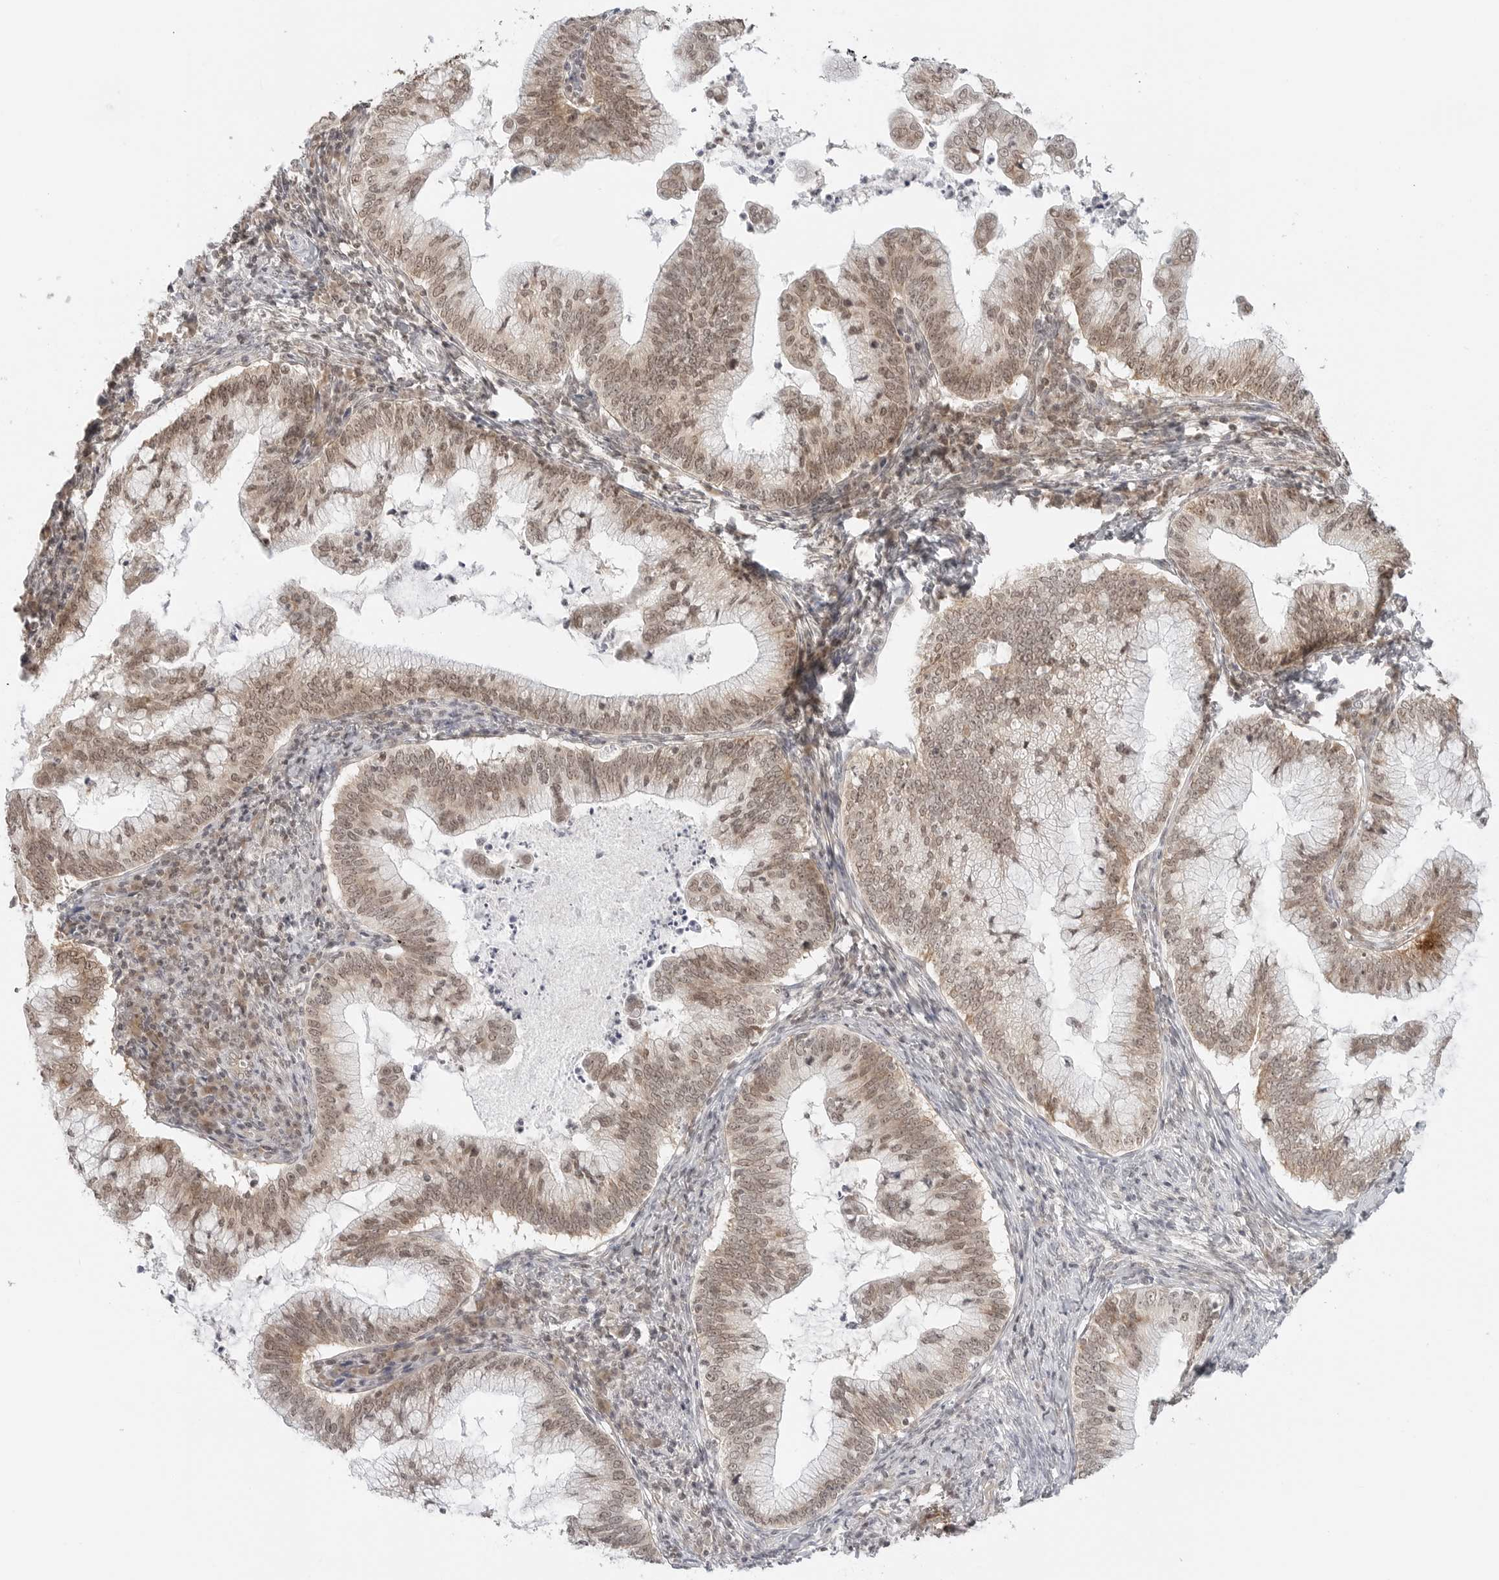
{"staining": {"intensity": "moderate", "quantity": ">75%", "location": "nuclear"}, "tissue": "cervical cancer", "cell_type": "Tumor cells", "image_type": "cancer", "snomed": [{"axis": "morphology", "description": "Adenocarcinoma, NOS"}, {"axis": "topography", "description": "Cervix"}], "caption": "Moderate nuclear staining is appreciated in about >75% of tumor cells in adenocarcinoma (cervical).", "gene": "METAP1", "patient": {"sex": "female", "age": 36}}